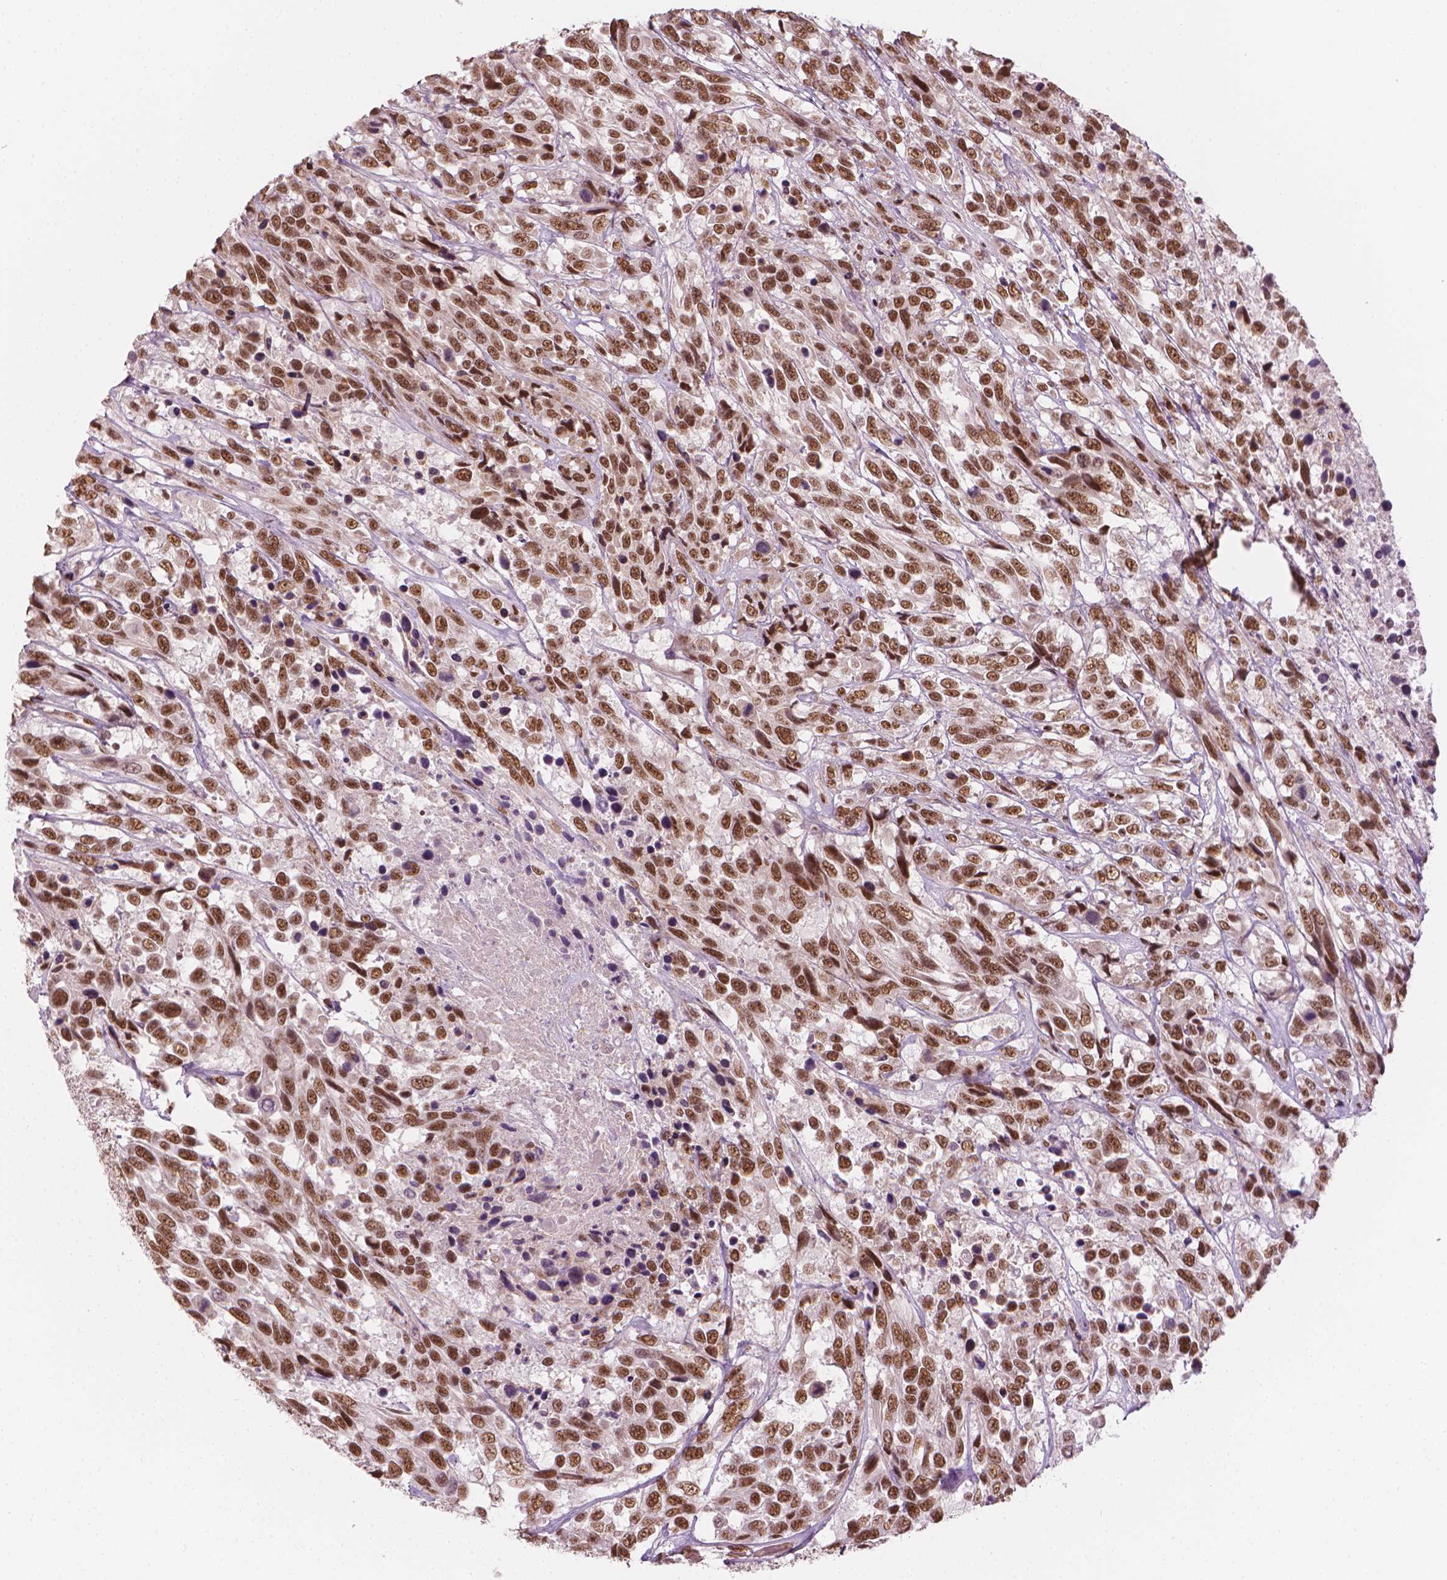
{"staining": {"intensity": "moderate", "quantity": ">75%", "location": "nuclear"}, "tissue": "urothelial cancer", "cell_type": "Tumor cells", "image_type": "cancer", "snomed": [{"axis": "morphology", "description": "Urothelial carcinoma, High grade"}, {"axis": "topography", "description": "Urinary bladder"}], "caption": "Immunohistochemical staining of human urothelial cancer shows medium levels of moderate nuclear staining in about >75% of tumor cells.", "gene": "ELF2", "patient": {"sex": "female", "age": 70}}